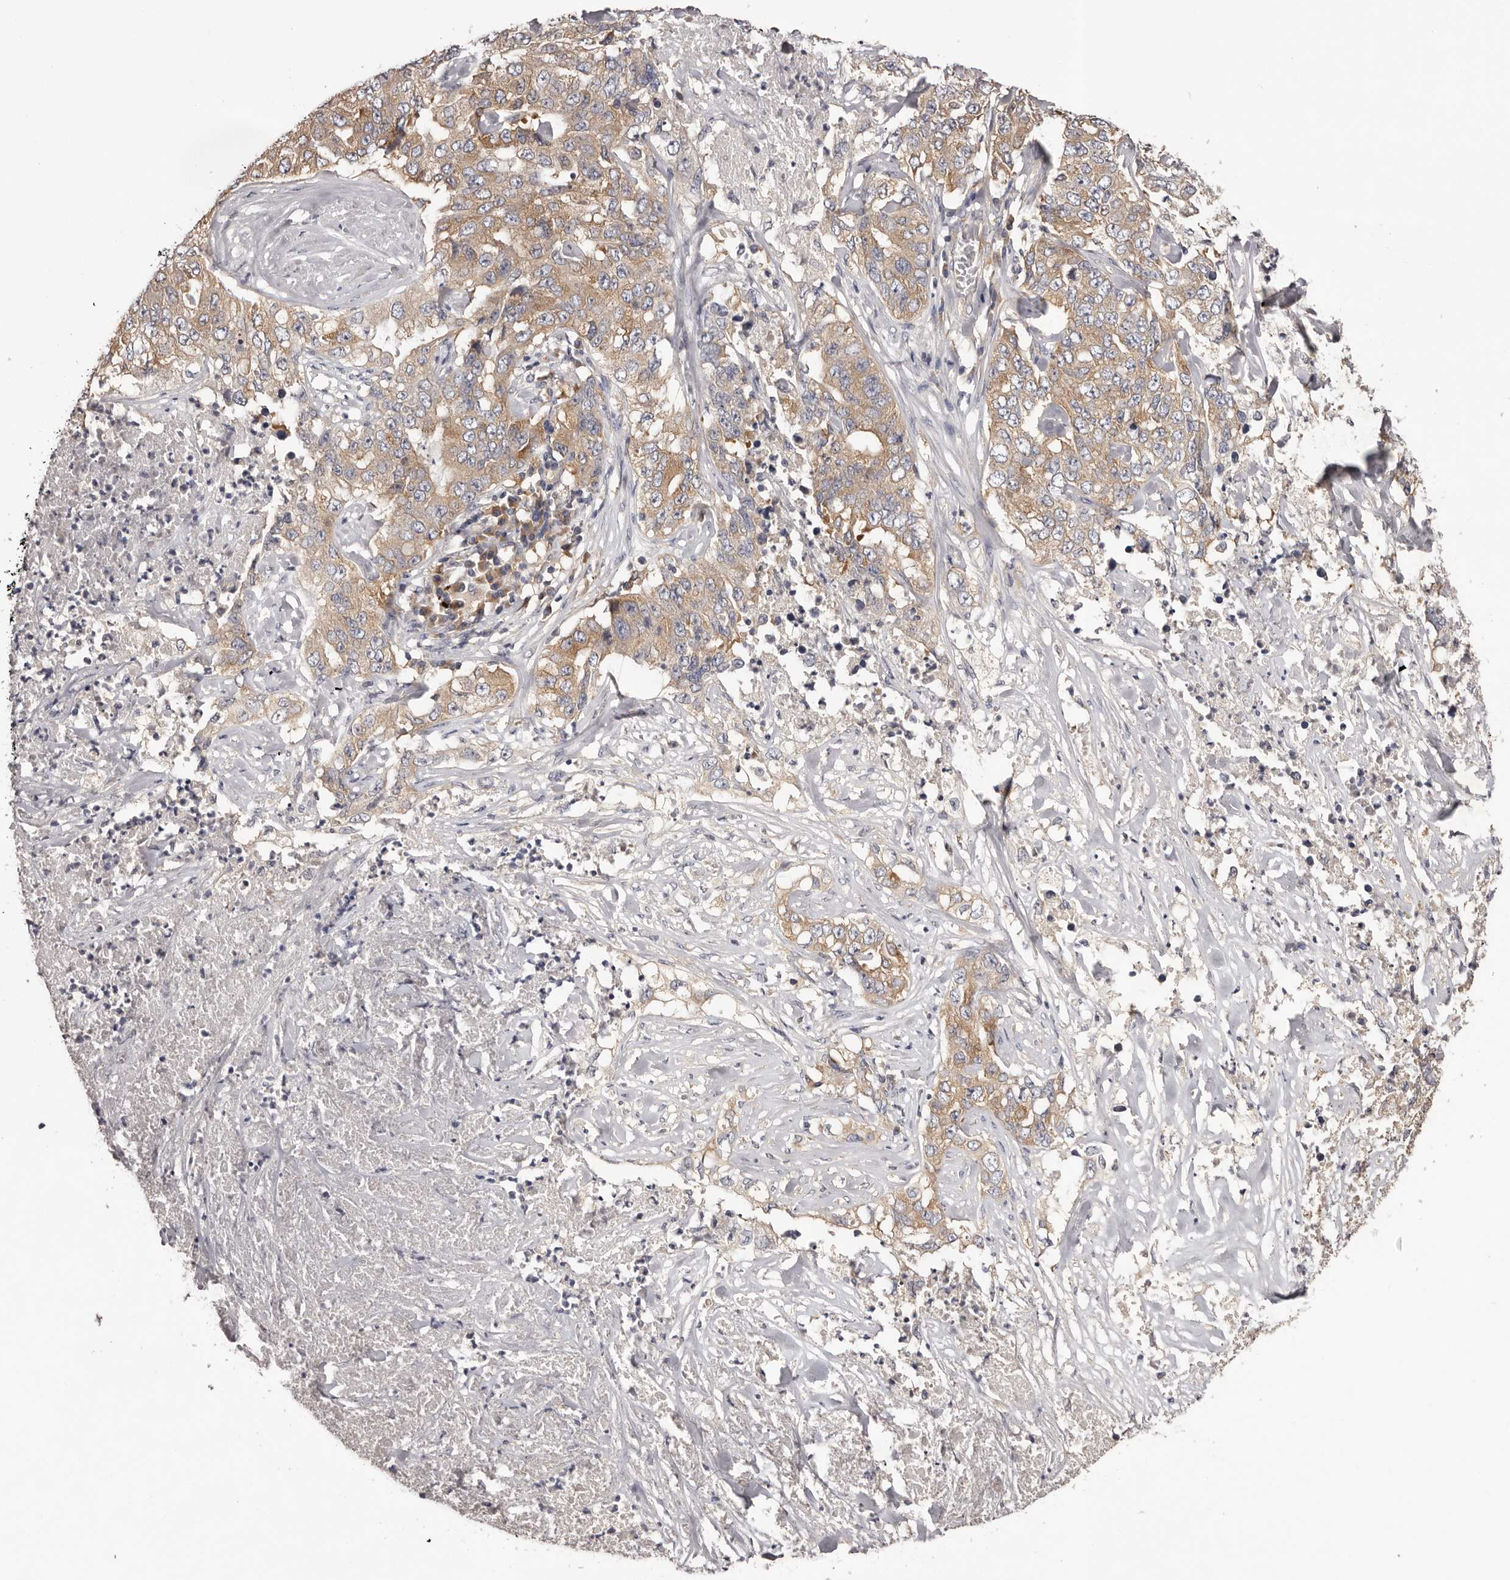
{"staining": {"intensity": "moderate", "quantity": ">75%", "location": "cytoplasmic/membranous"}, "tissue": "lung cancer", "cell_type": "Tumor cells", "image_type": "cancer", "snomed": [{"axis": "morphology", "description": "Adenocarcinoma, NOS"}, {"axis": "topography", "description": "Lung"}], "caption": "Moderate cytoplasmic/membranous protein positivity is present in about >75% of tumor cells in lung cancer.", "gene": "LTV1", "patient": {"sex": "female", "age": 51}}